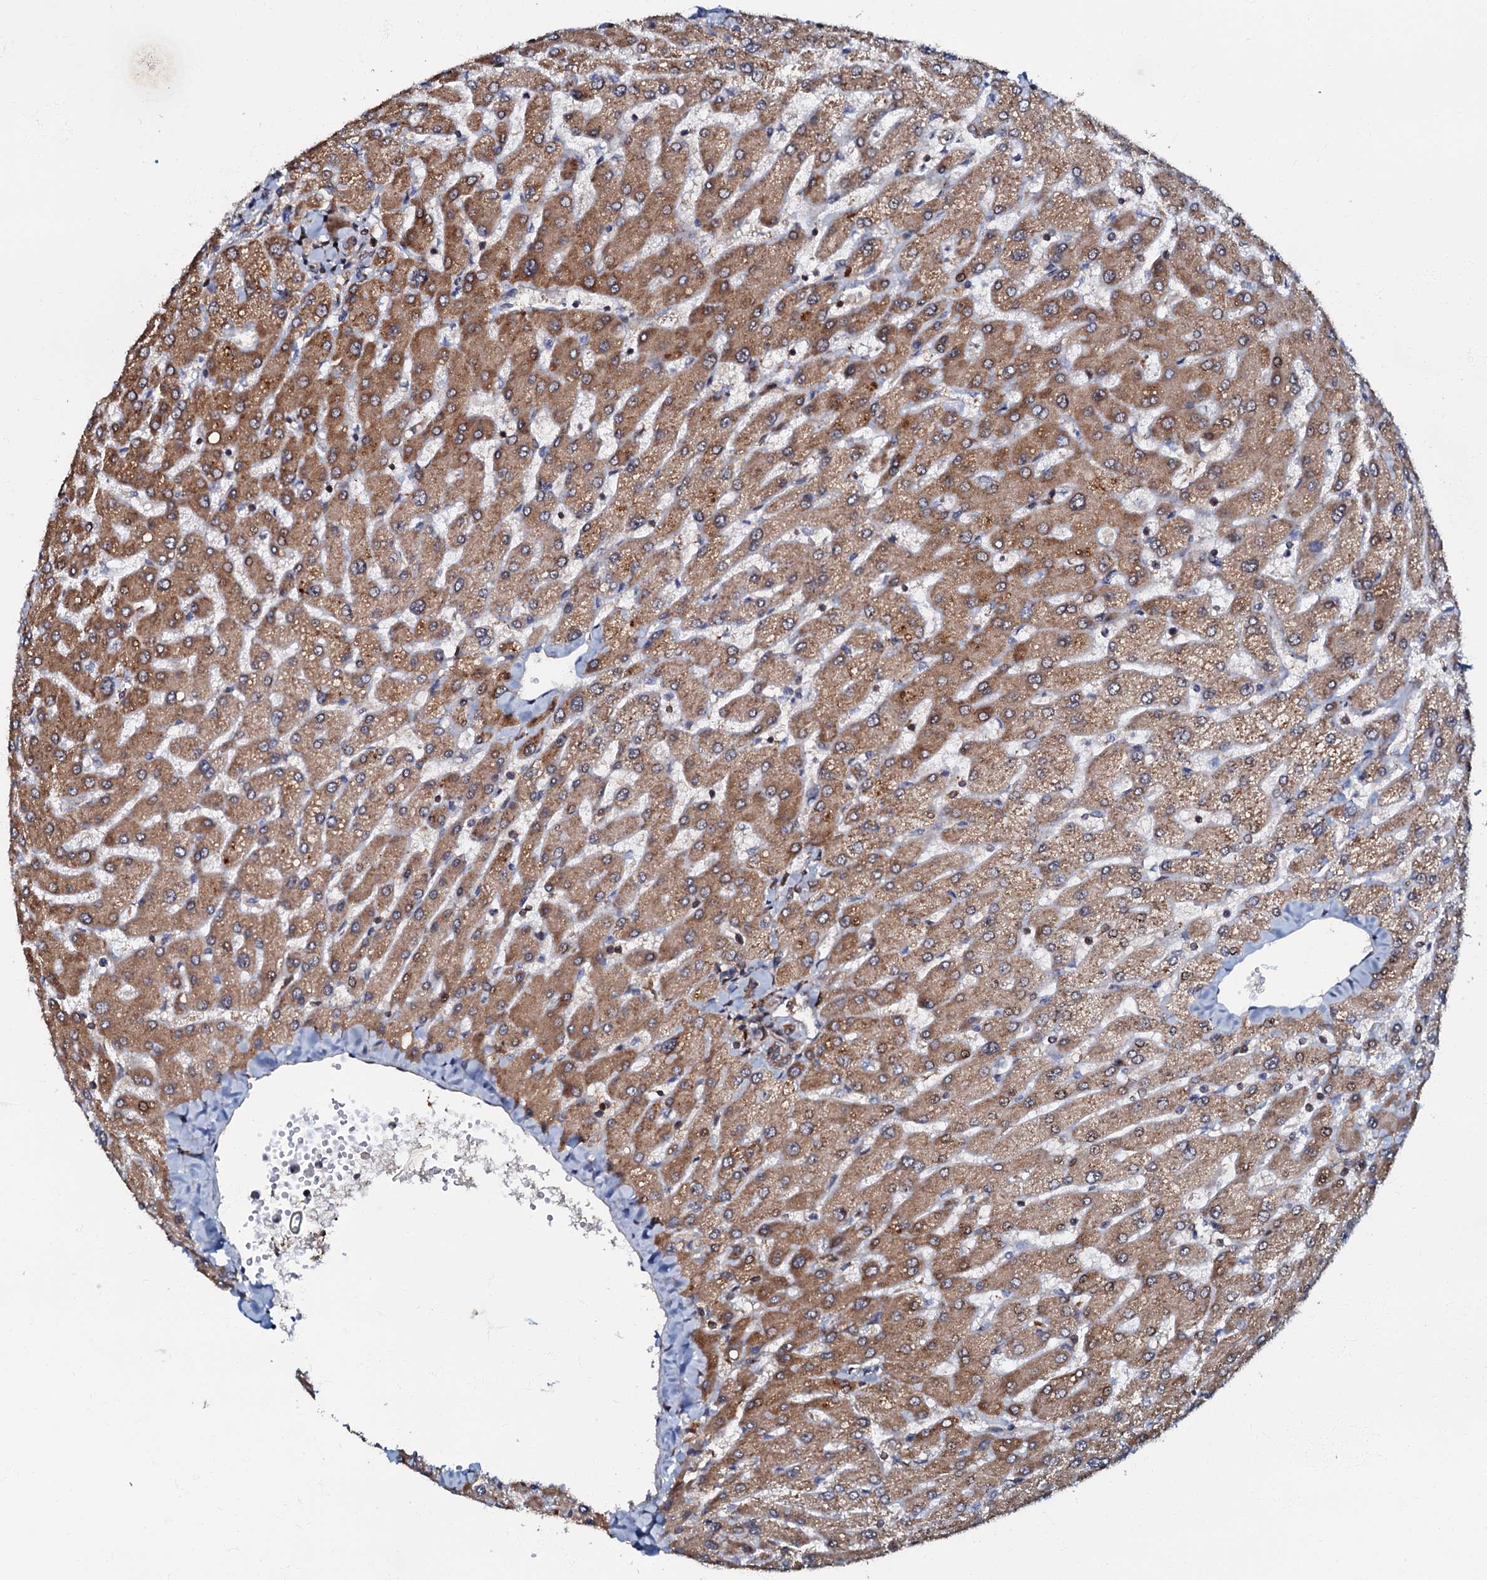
{"staining": {"intensity": "moderate", "quantity": "25%-75%", "location": "cytoplasmic/membranous"}, "tissue": "liver", "cell_type": "Cholangiocytes", "image_type": "normal", "snomed": [{"axis": "morphology", "description": "Normal tissue, NOS"}, {"axis": "topography", "description": "Liver"}], "caption": "The histopathology image demonstrates a brown stain indicating the presence of a protein in the cytoplasmic/membranous of cholangiocytes in liver. Using DAB (brown) and hematoxylin (blue) stains, captured at high magnification using brightfield microscopy.", "gene": "OSBP", "patient": {"sex": "male", "age": 55}}